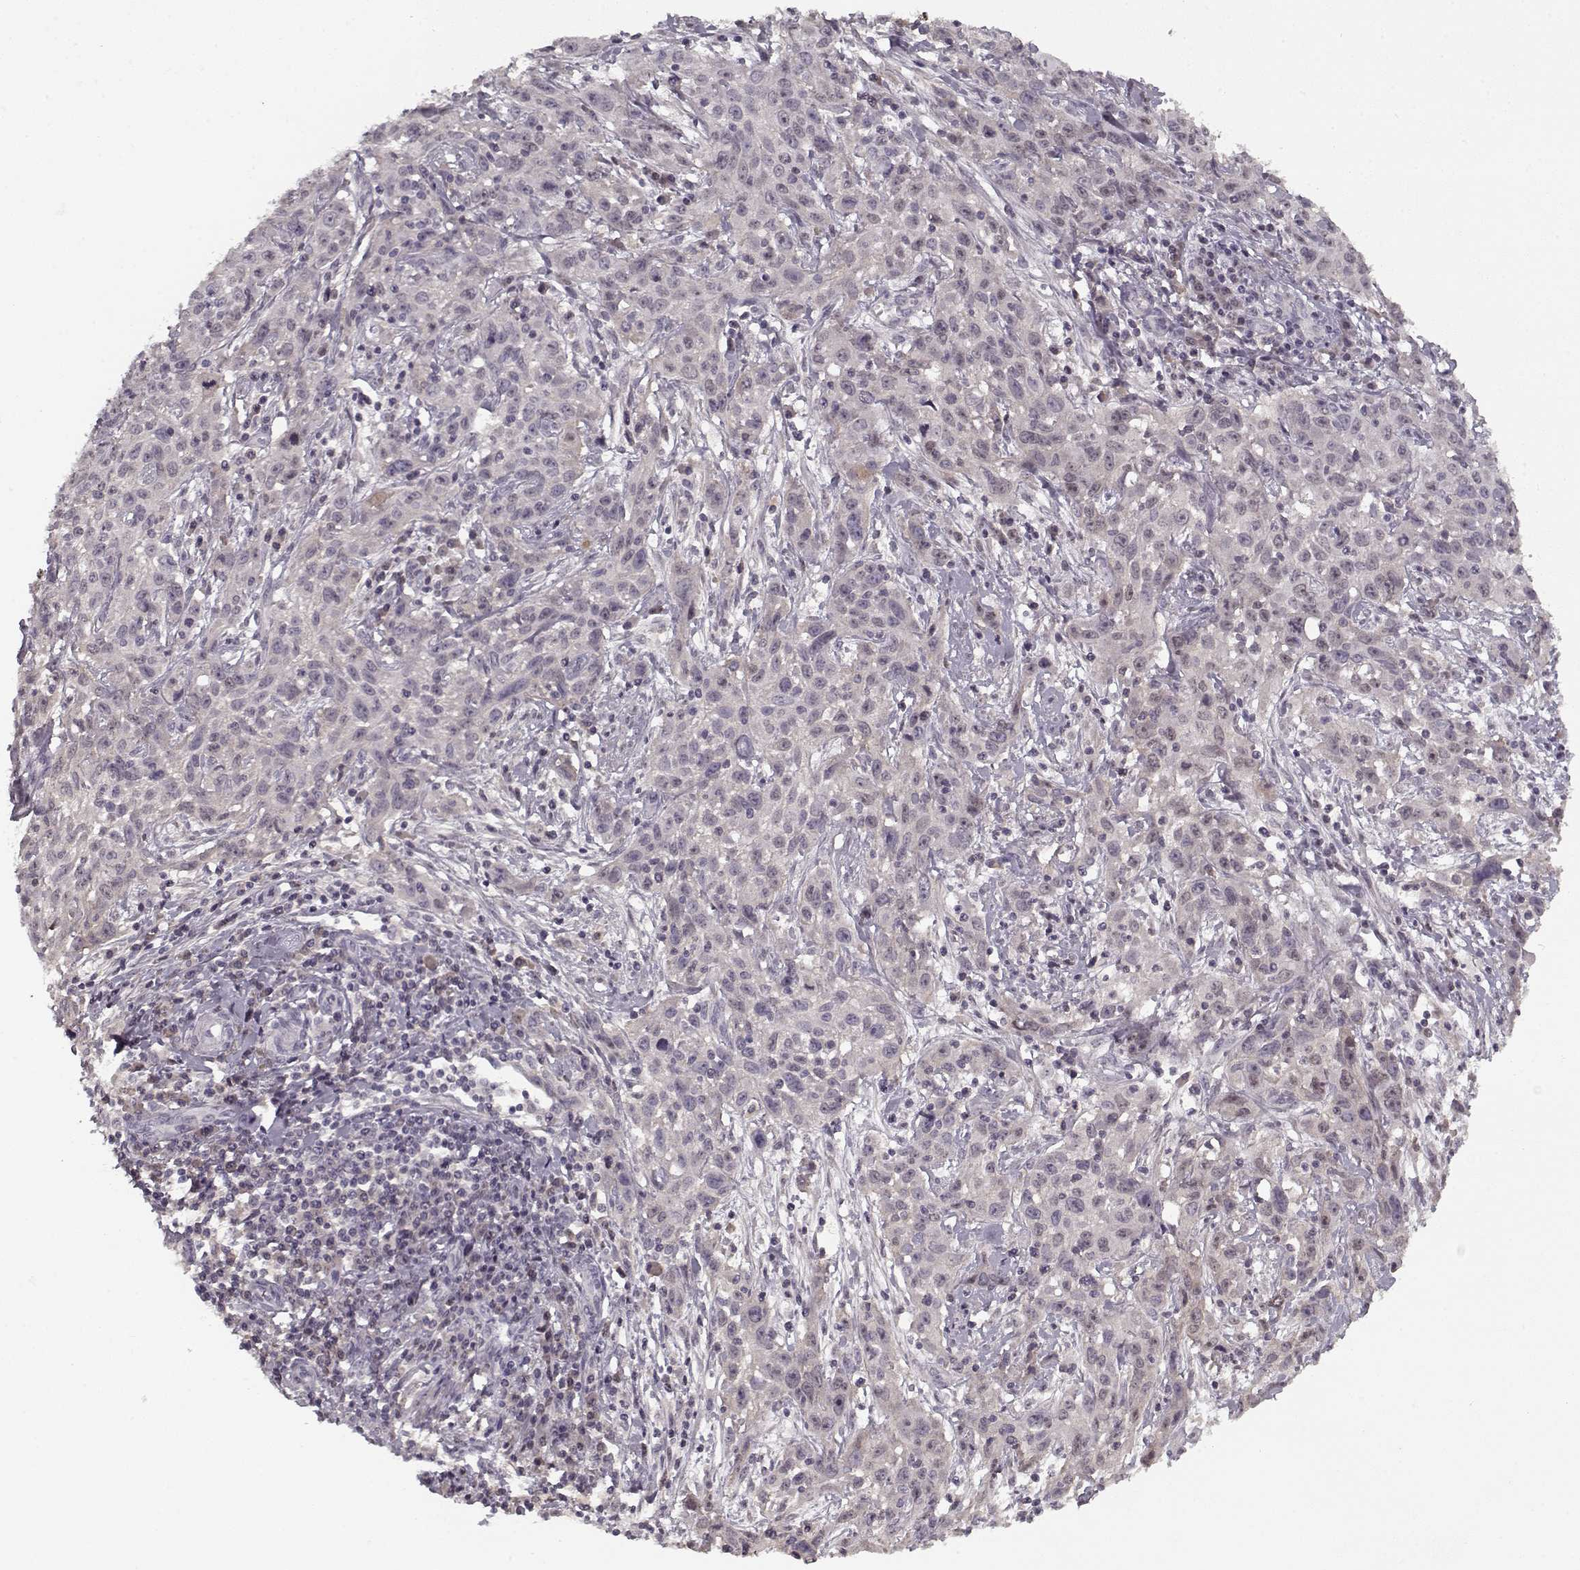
{"staining": {"intensity": "negative", "quantity": "none", "location": "none"}, "tissue": "cervical cancer", "cell_type": "Tumor cells", "image_type": "cancer", "snomed": [{"axis": "morphology", "description": "Squamous cell carcinoma, NOS"}, {"axis": "topography", "description": "Cervix"}], "caption": "IHC photomicrograph of neoplastic tissue: human squamous cell carcinoma (cervical) stained with DAB shows no significant protein expression in tumor cells.", "gene": "AFM", "patient": {"sex": "female", "age": 38}}